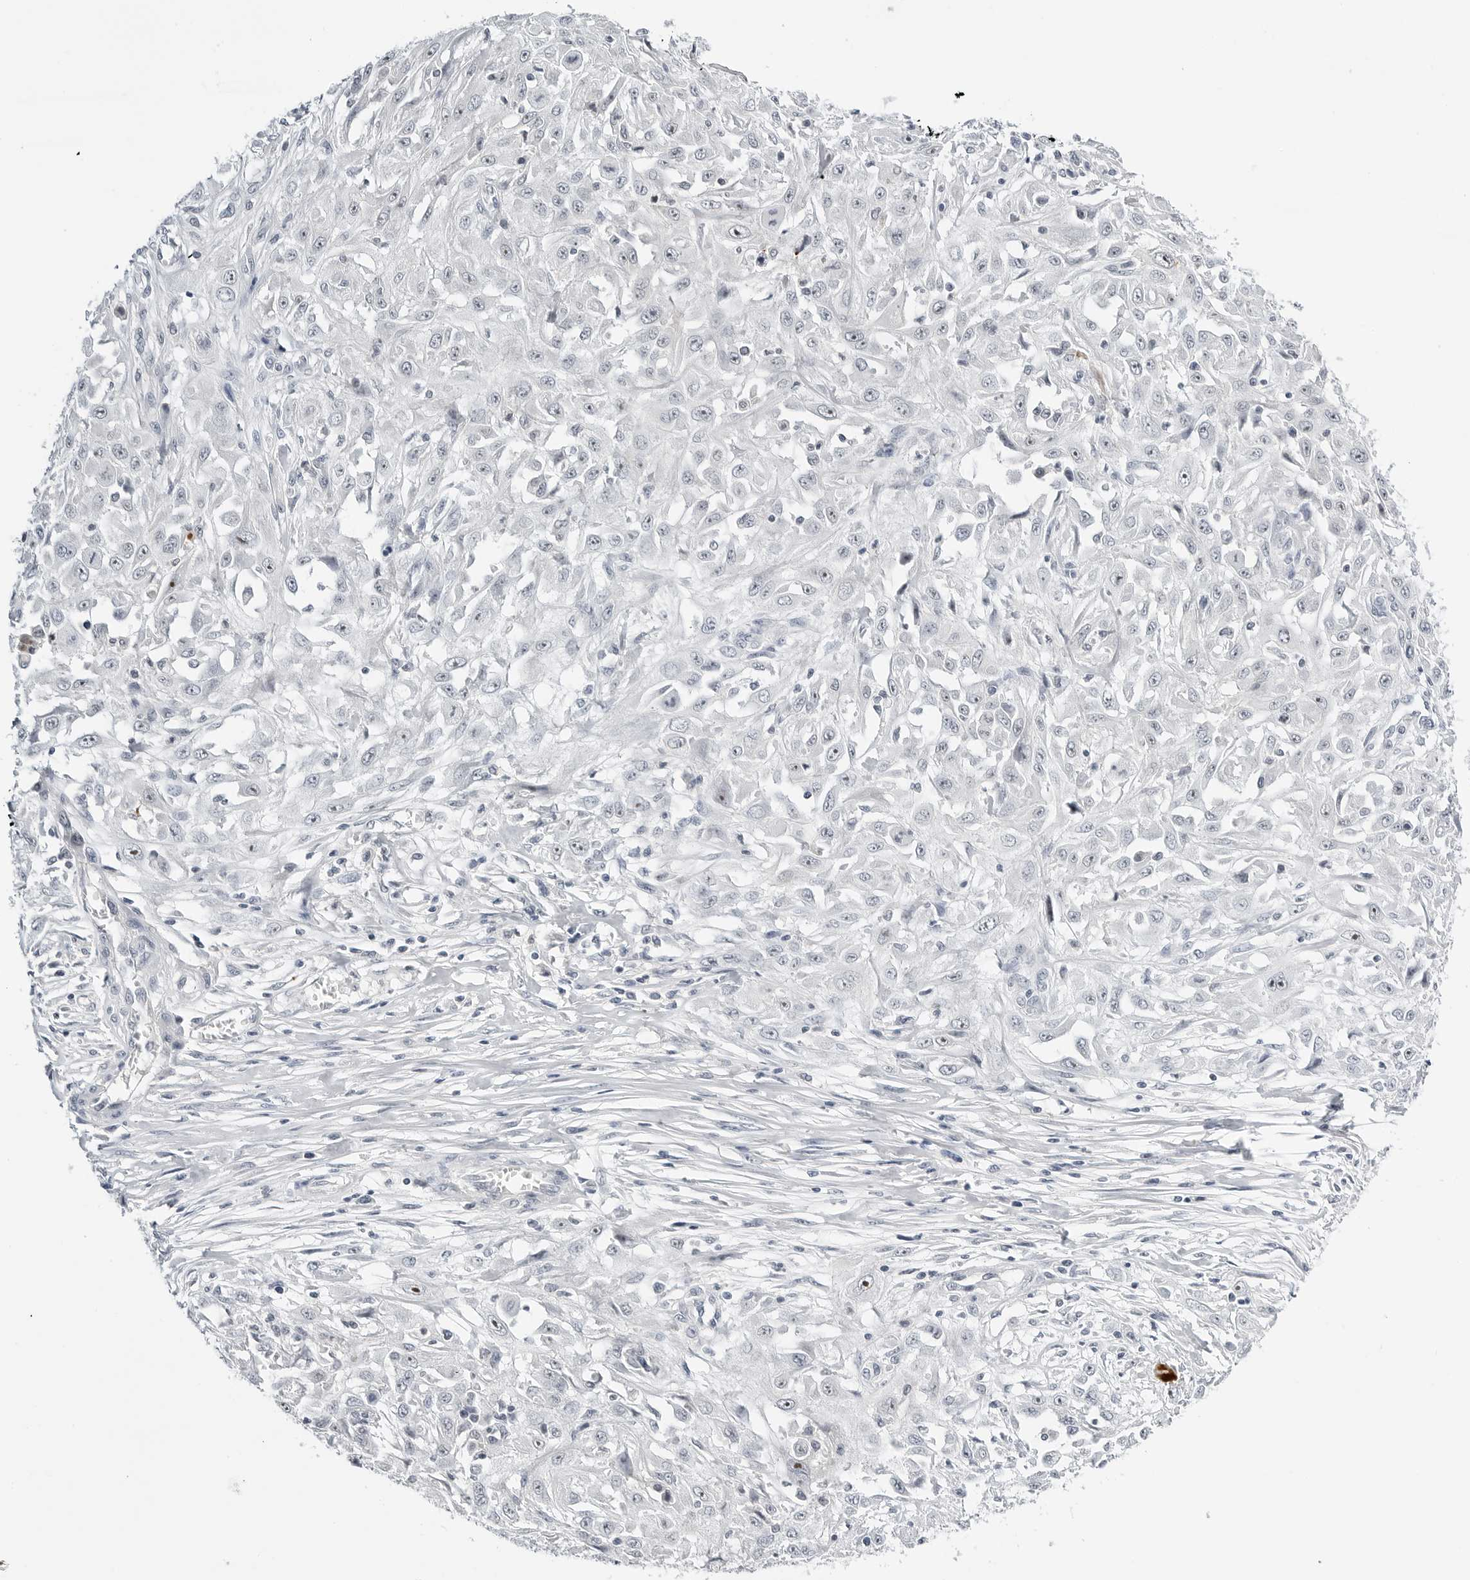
{"staining": {"intensity": "negative", "quantity": "none", "location": "none"}, "tissue": "skin cancer", "cell_type": "Tumor cells", "image_type": "cancer", "snomed": [{"axis": "morphology", "description": "Squamous cell carcinoma, NOS"}, {"axis": "morphology", "description": "Squamous cell carcinoma, metastatic, NOS"}, {"axis": "topography", "description": "Skin"}, {"axis": "topography", "description": "Lymph node"}], "caption": "Tumor cells show no significant protein positivity in skin cancer. (DAB IHC, high magnification).", "gene": "MAP2K5", "patient": {"sex": "male", "age": 75}}